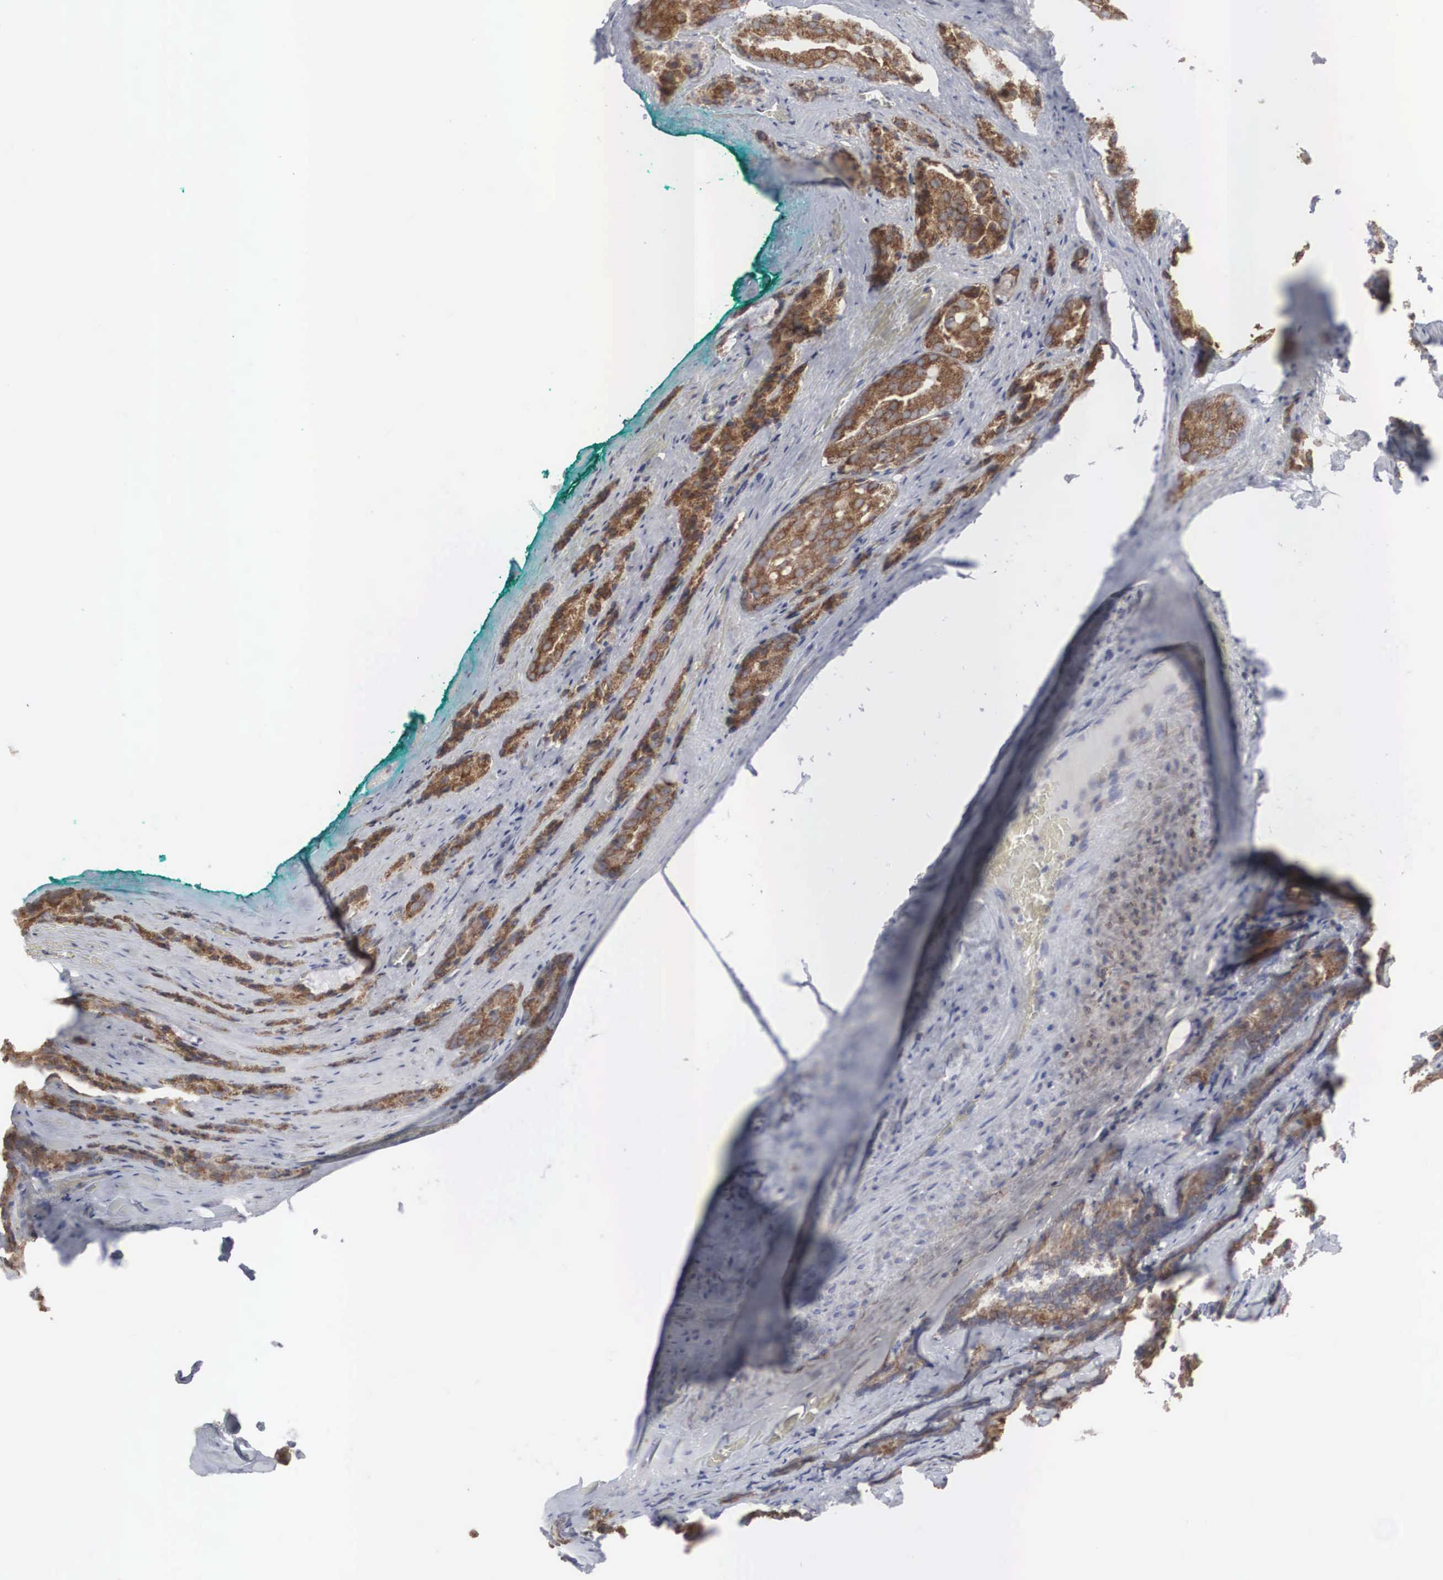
{"staining": {"intensity": "strong", "quantity": "25%-75%", "location": "cytoplasmic/membranous"}, "tissue": "prostate cancer", "cell_type": "Tumor cells", "image_type": "cancer", "snomed": [{"axis": "morphology", "description": "Adenocarcinoma, Medium grade"}, {"axis": "topography", "description": "Prostate"}], "caption": "A micrograph of human adenocarcinoma (medium-grade) (prostate) stained for a protein displays strong cytoplasmic/membranous brown staining in tumor cells.", "gene": "MIA2", "patient": {"sex": "male", "age": 60}}